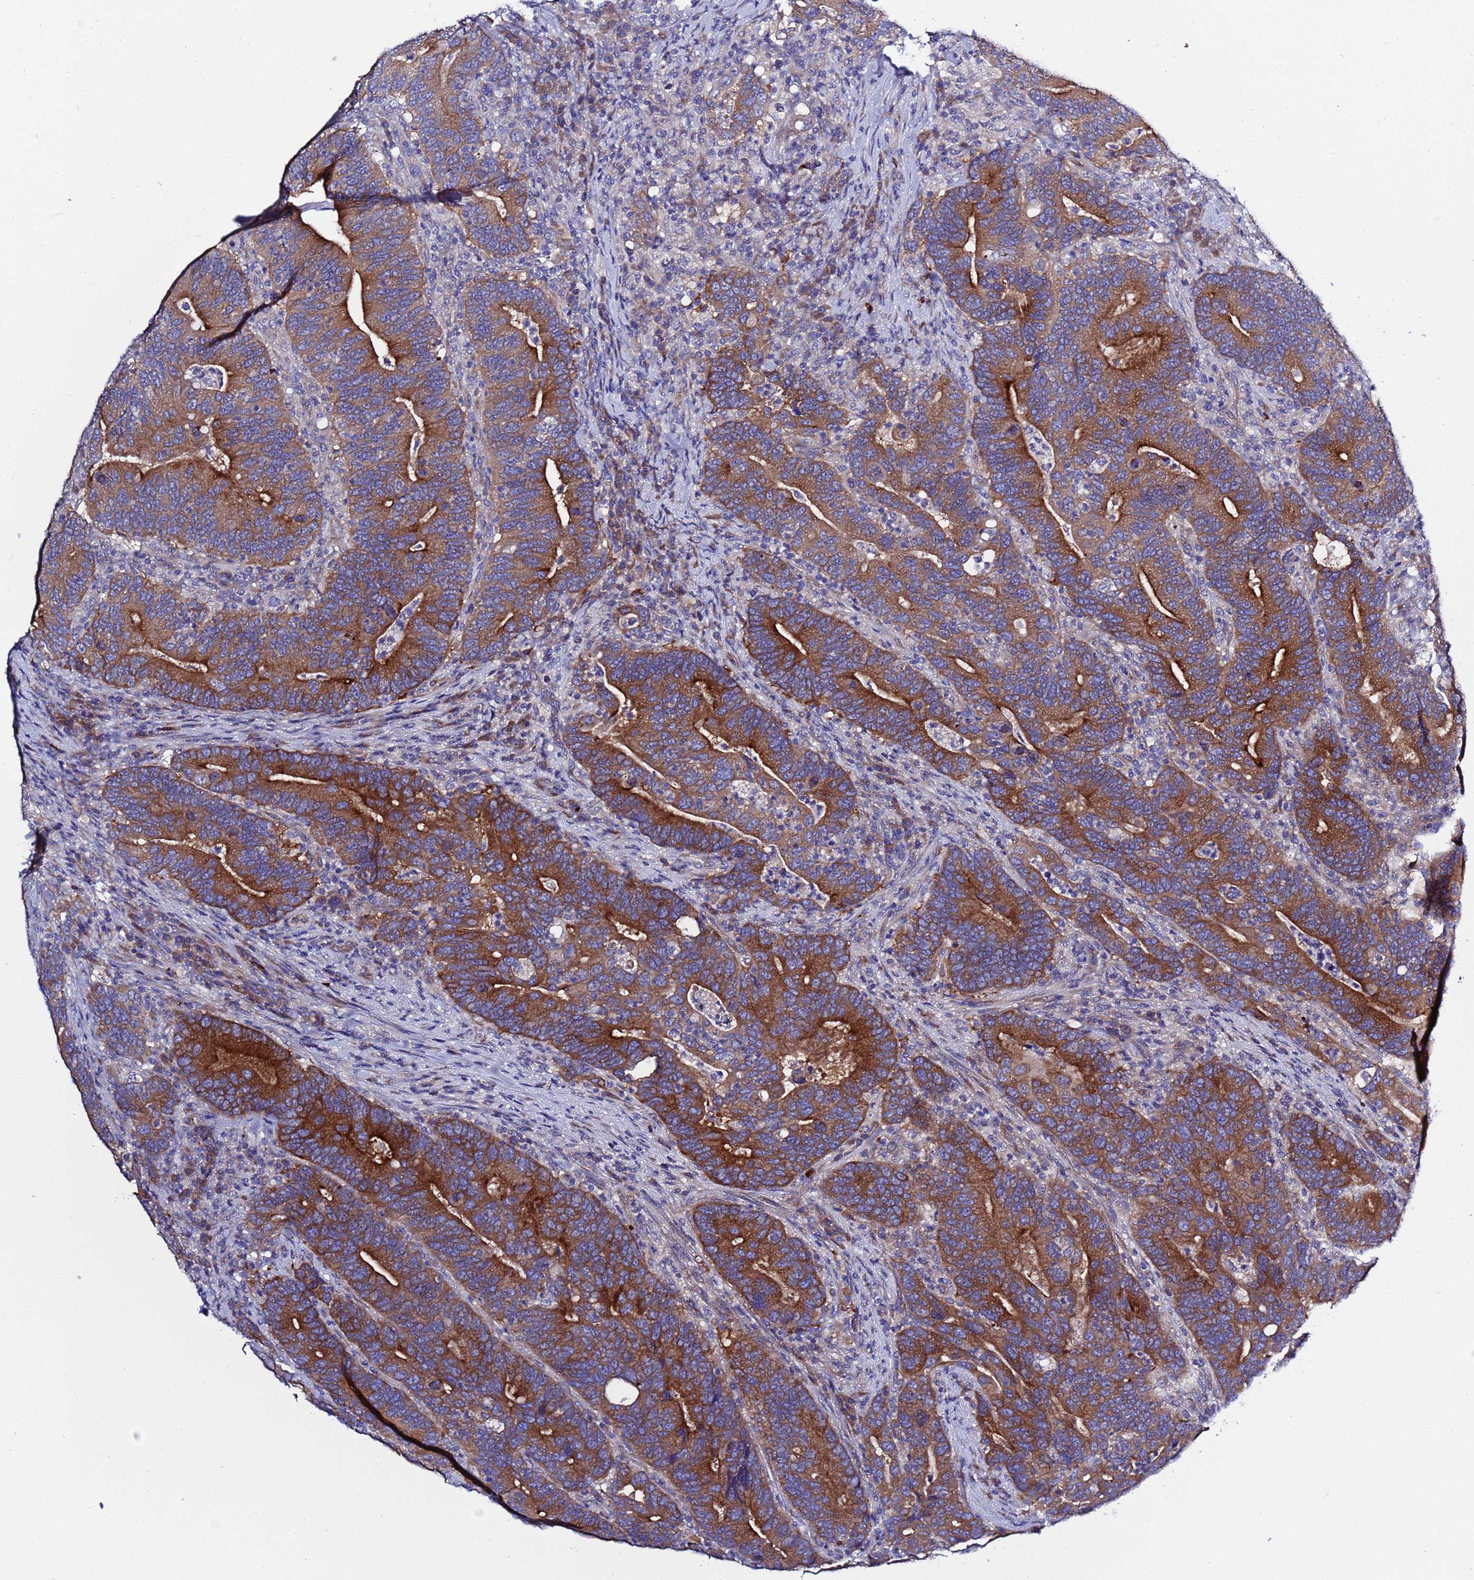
{"staining": {"intensity": "strong", "quantity": ">75%", "location": "cytoplasmic/membranous"}, "tissue": "colorectal cancer", "cell_type": "Tumor cells", "image_type": "cancer", "snomed": [{"axis": "morphology", "description": "Adenocarcinoma, NOS"}, {"axis": "topography", "description": "Colon"}], "caption": "Immunohistochemistry (IHC) staining of adenocarcinoma (colorectal), which exhibits high levels of strong cytoplasmic/membranous staining in about >75% of tumor cells indicating strong cytoplasmic/membranous protein expression. The staining was performed using DAB (3,3'-diaminobenzidine) (brown) for protein detection and nuclei were counterstained in hematoxylin (blue).", "gene": "RC3H2", "patient": {"sex": "female", "age": 66}}